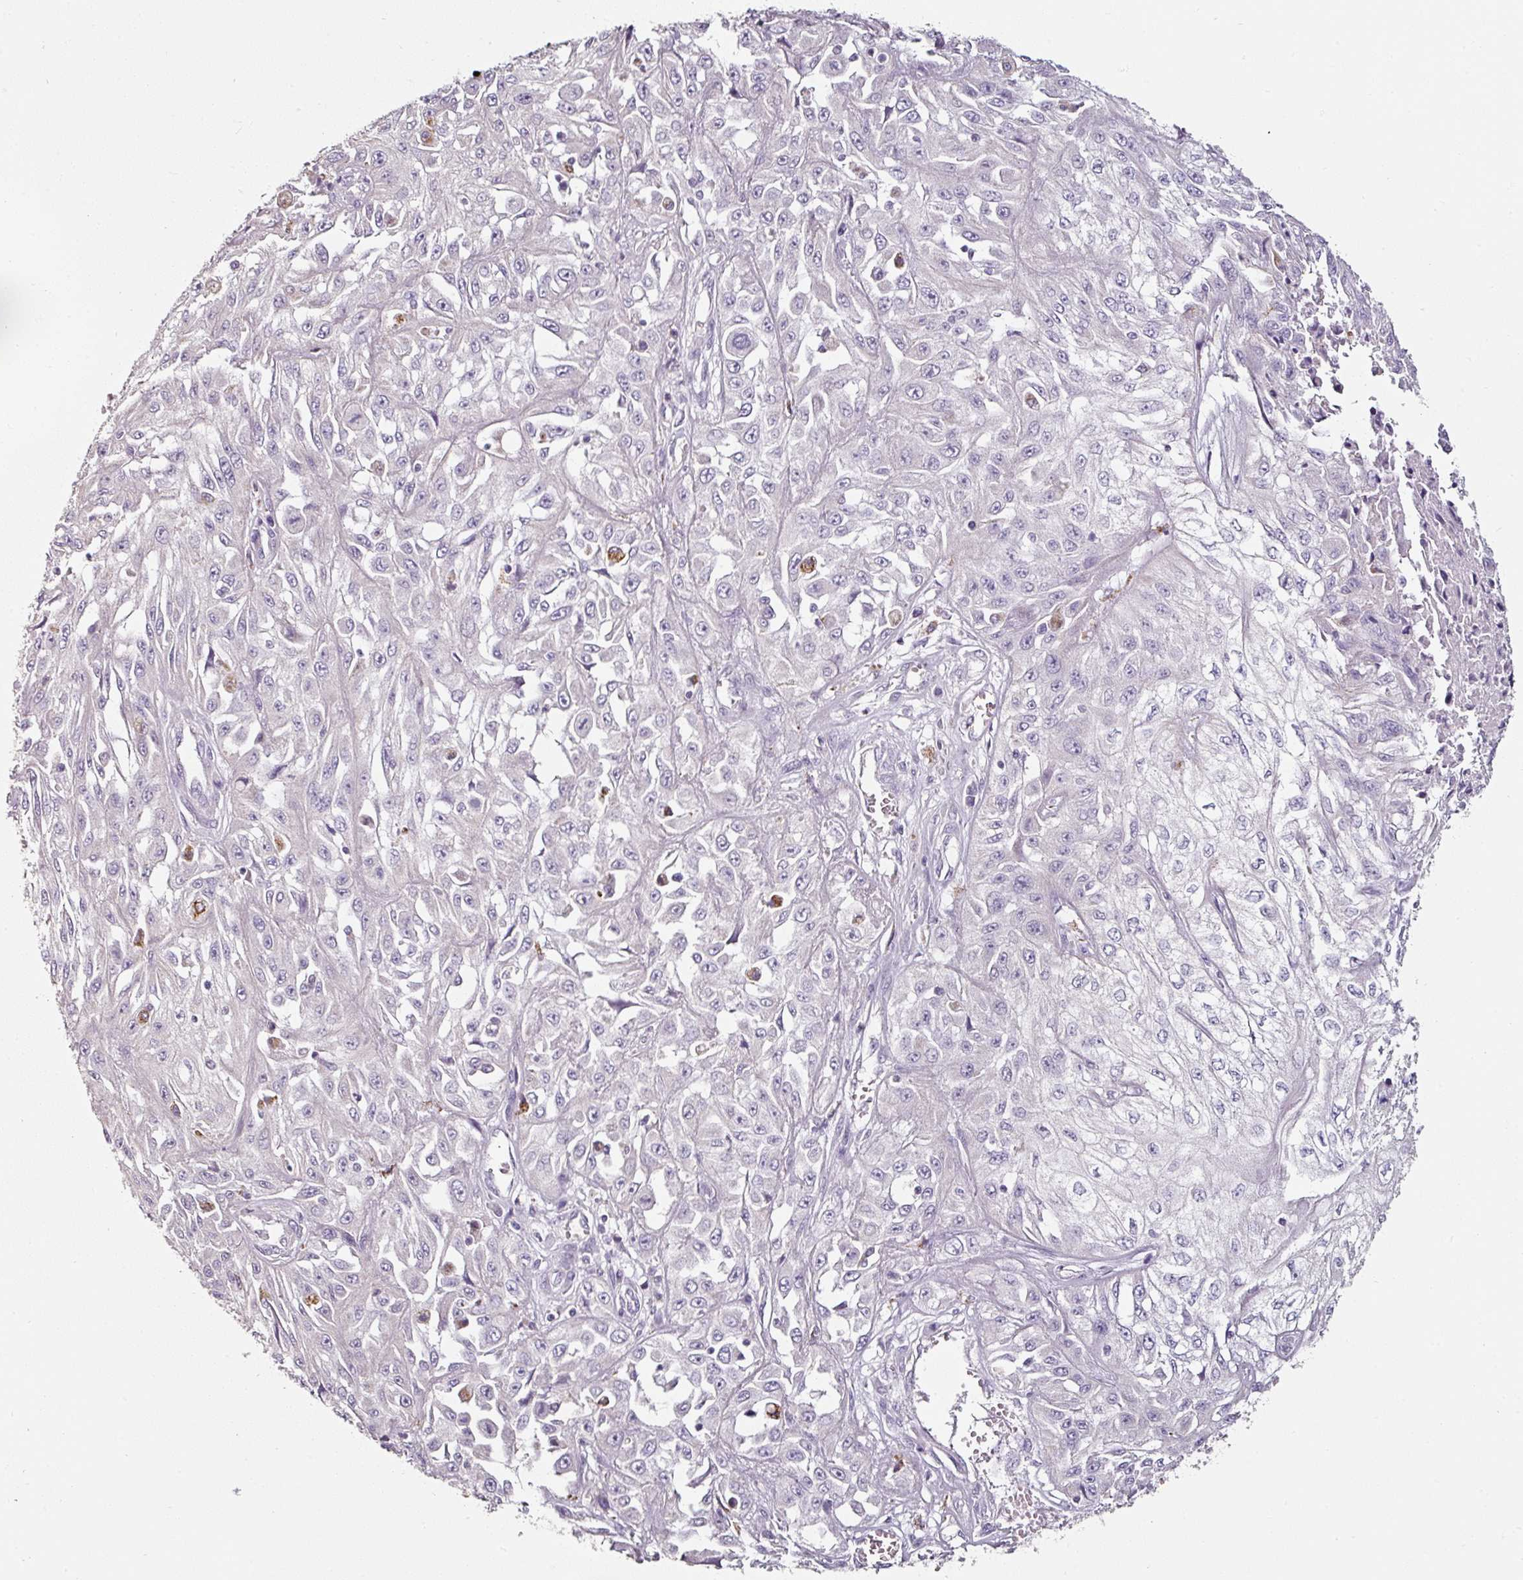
{"staining": {"intensity": "negative", "quantity": "none", "location": "none"}, "tissue": "skin cancer", "cell_type": "Tumor cells", "image_type": "cancer", "snomed": [{"axis": "morphology", "description": "Squamous cell carcinoma, NOS"}, {"axis": "morphology", "description": "Squamous cell carcinoma, metastatic, NOS"}, {"axis": "topography", "description": "Skin"}, {"axis": "topography", "description": "Lymph node"}], "caption": "Skin cancer stained for a protein using IHC shows no positivity tumor cells.", "gene": "CAP2", "patient": {"sex": "male", "age": 75}}